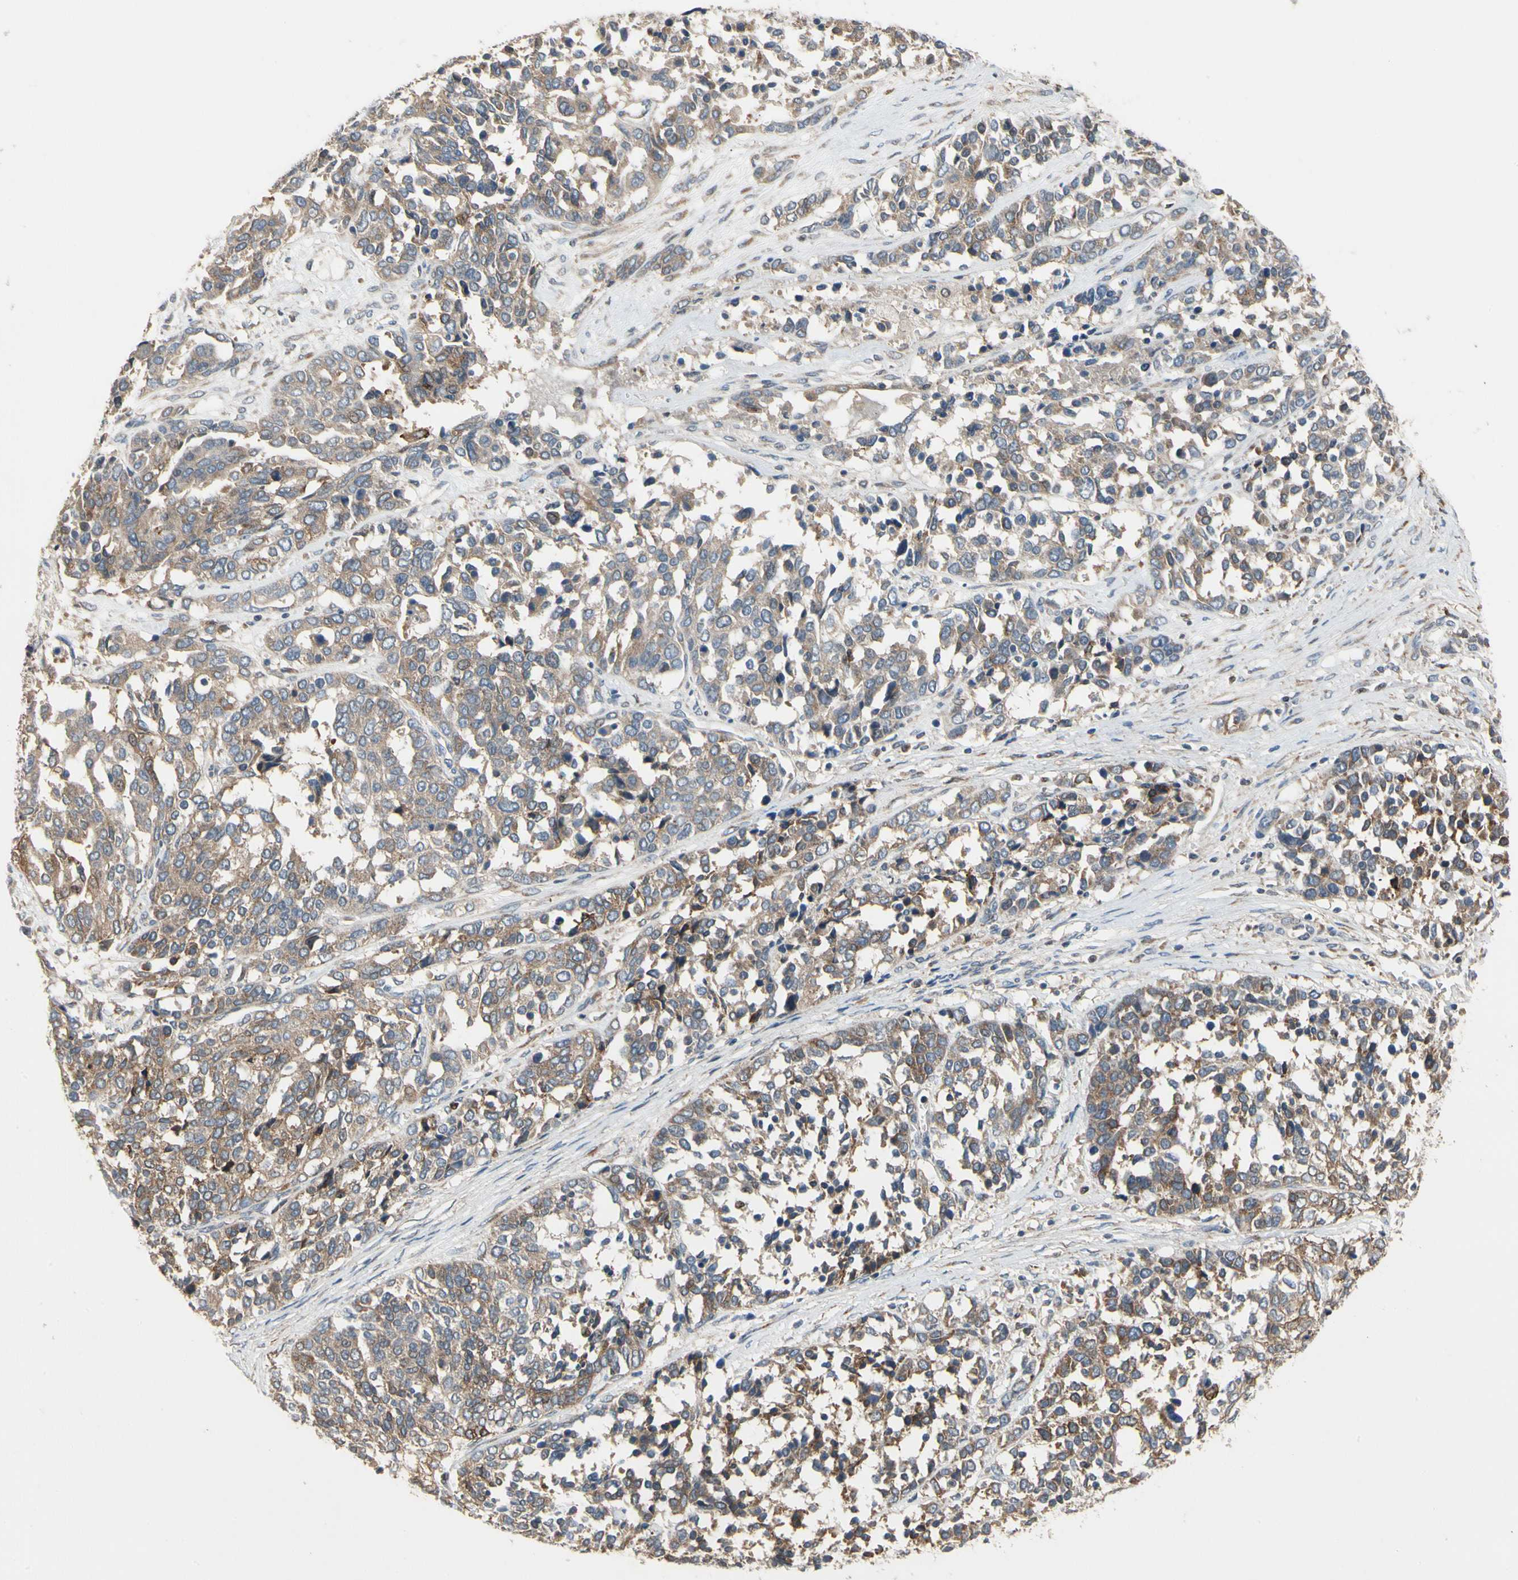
{"staining": {"intensity": "moderate", "quantity": "25%-75%", "location": "cytoplasmic/membranous"}, "tissue": "ovarian cancer", "cell_type": "Tumor cells", "image_type": "cancer", "snomed": [{"axis": "morphology", "description": "Cystadenocarcinoma, serous, NOS"}, {"axis": "topography", "description": "Ovary"}], "caption": "Tumor cells demonstrate moderate cytoplasmic/membranous expression in about 25%-75% of cells in ovarian cancer (serous cystadenocarcinoma).", "gene": "CGREF1", "patient": {"sex": "female", "age": 44}}